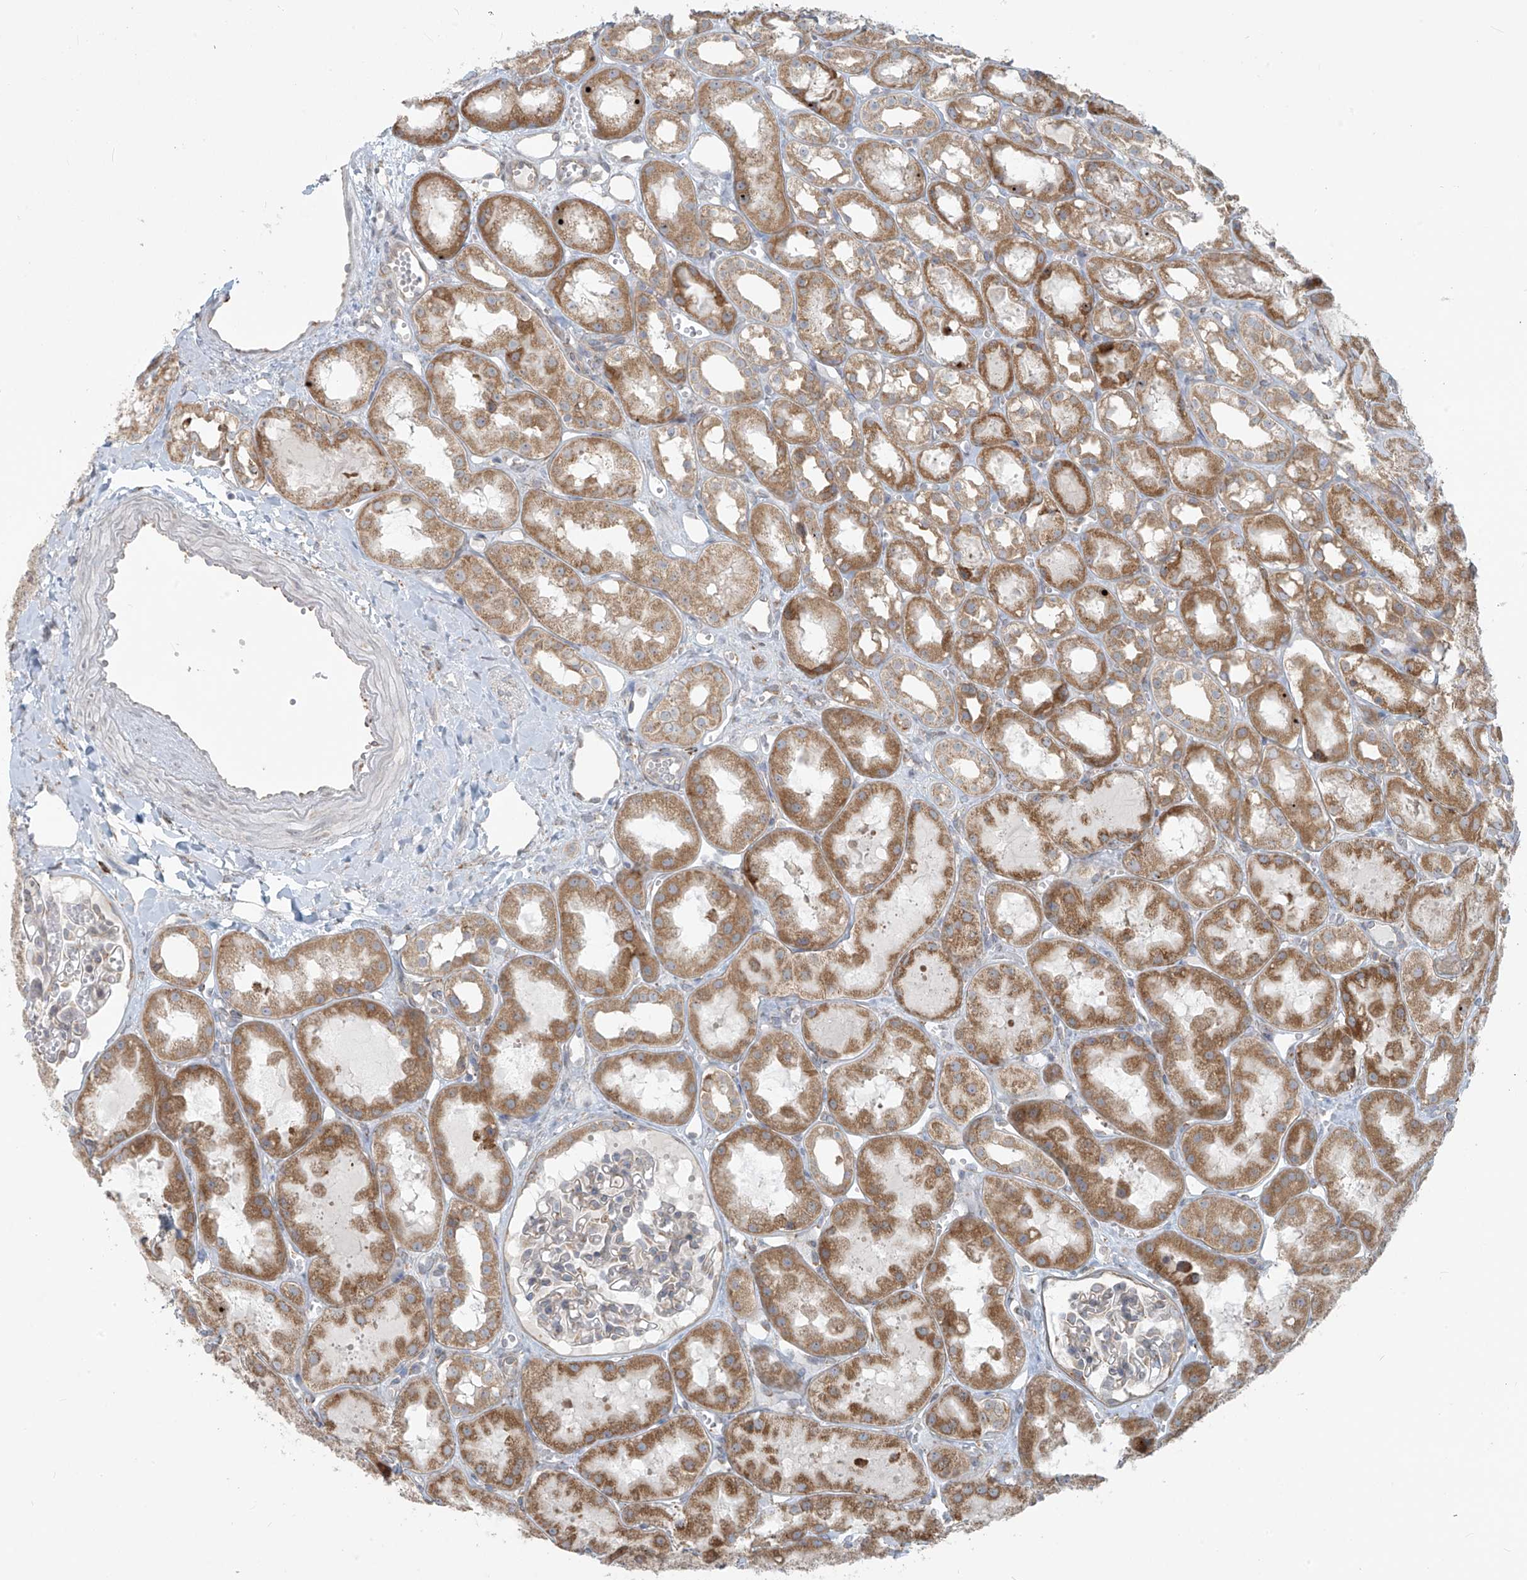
{"staining": {"intensity": "weak", "quantity": "<25%", "location": "cytoplasmic/membranous"}, "tissue": "kidney", "cell_type": "Cells in glomeruli", "image_type": "normal", "snomed": [{"axis": "morphology", "description": "Normal tissue, NOS"}, {"axis": "topography", "description": "Kidney"}], "caption": "This is a photomicrograph of immunohistochemistry staining of benign kidney, which shows no expression in cells in glomeruli.", "gene": "KATNIP", "patient": {"sex": "male", "age": 16}}